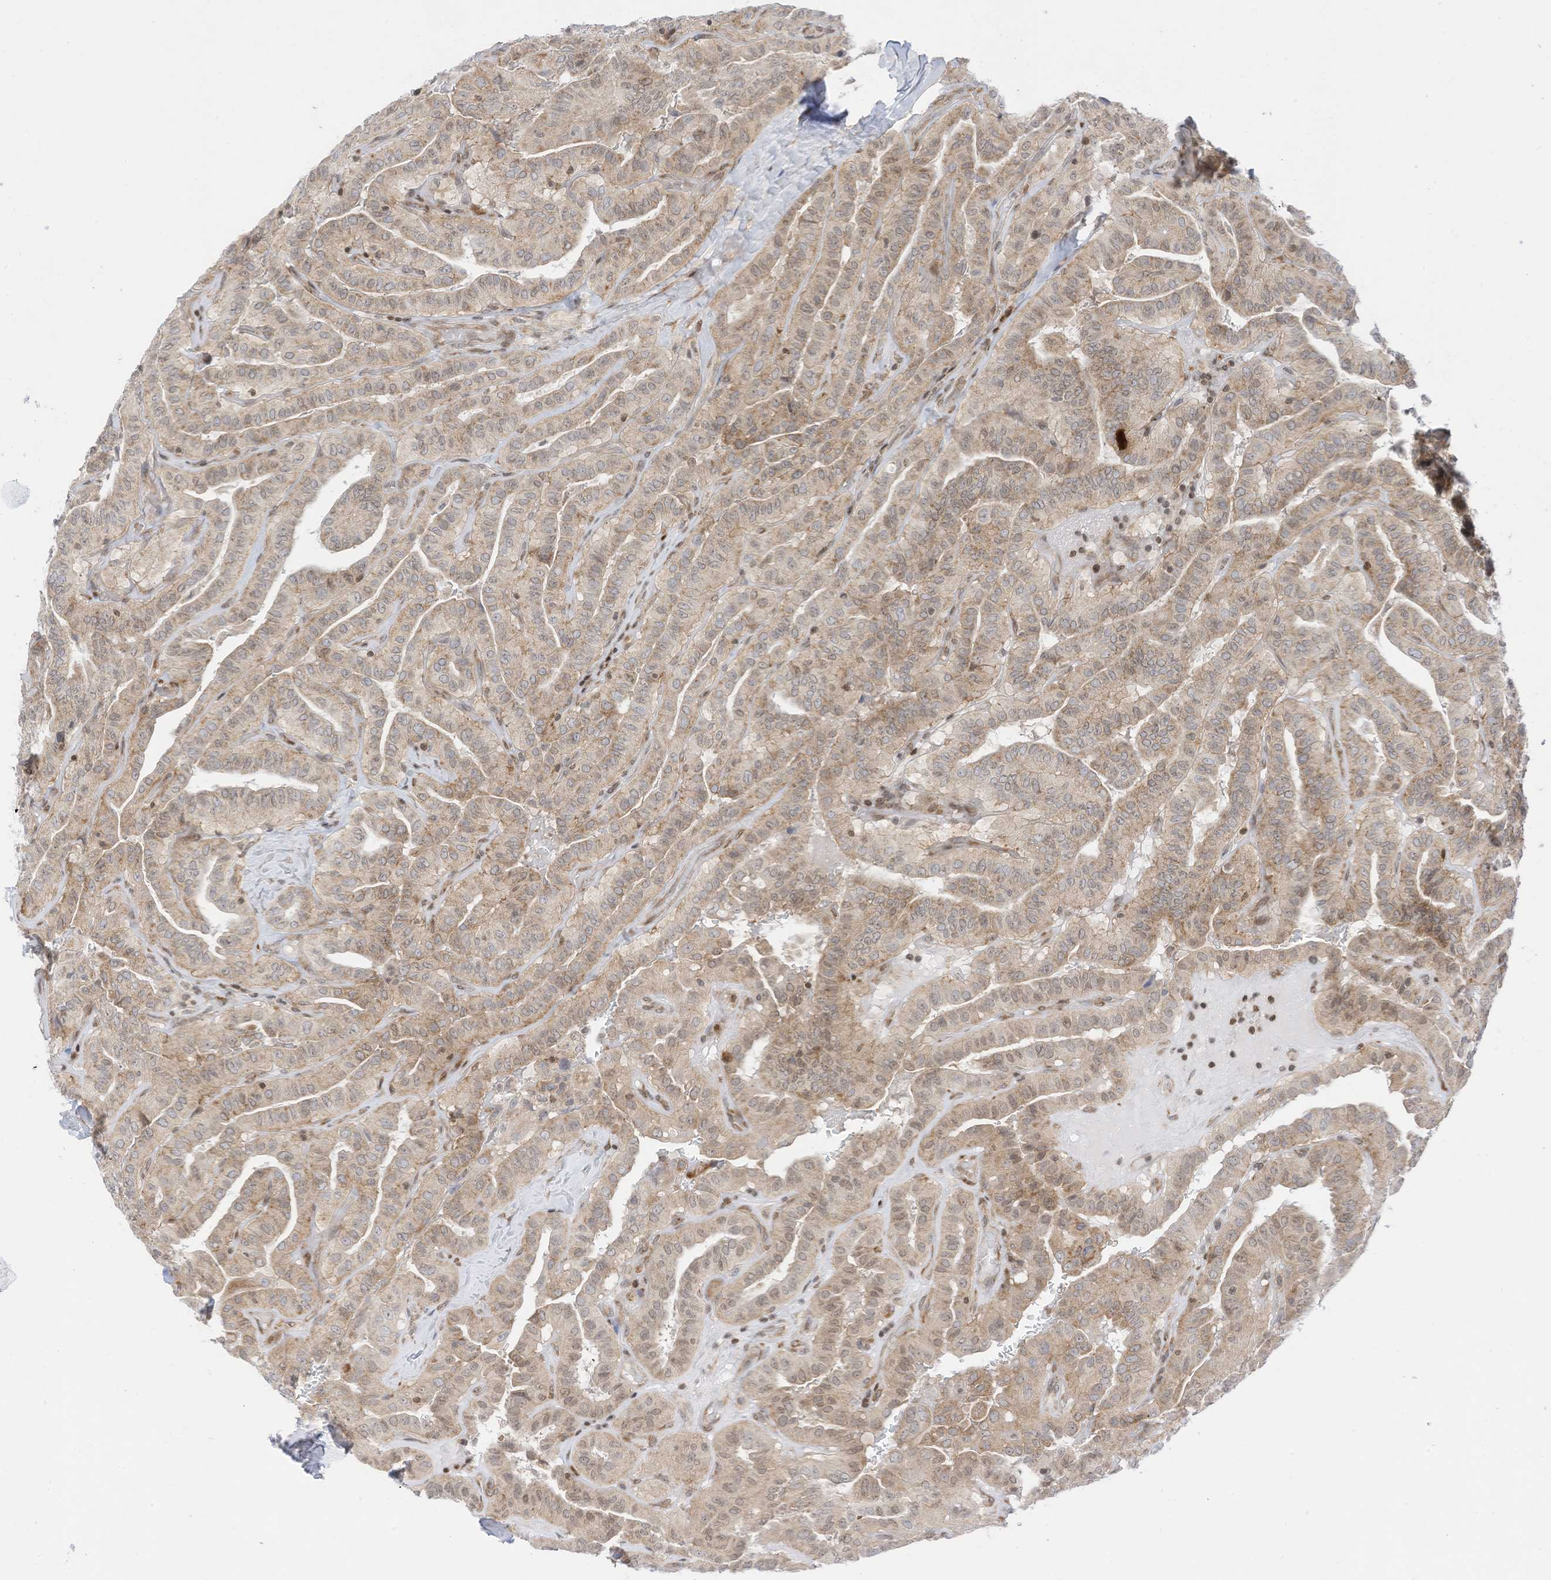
{"staining": {"intensity": "moderate", "quantity": "25%-75%", "location": "cytoplasmic/membranous,nuclear"}, "tissue": "thyroid cancer", "cell_type": "Tumor cells", "image_type": "cancer", "snomed": [{"axis": "morphology", "description": "Papillary adenocarcinoma, NOS"}, {"axis": "topography", "description": "Thyroid gland"}], "caption": "Immunohistochemistry of papillary adenocarcinoma (thyroid) reveals medium levels of moderate cytoplasmic/membranous and nuclear staining in approximately 25%-75% of tumor cells.", "gene": "EDF1", "patient": {"sex": "male", "age": 77}}